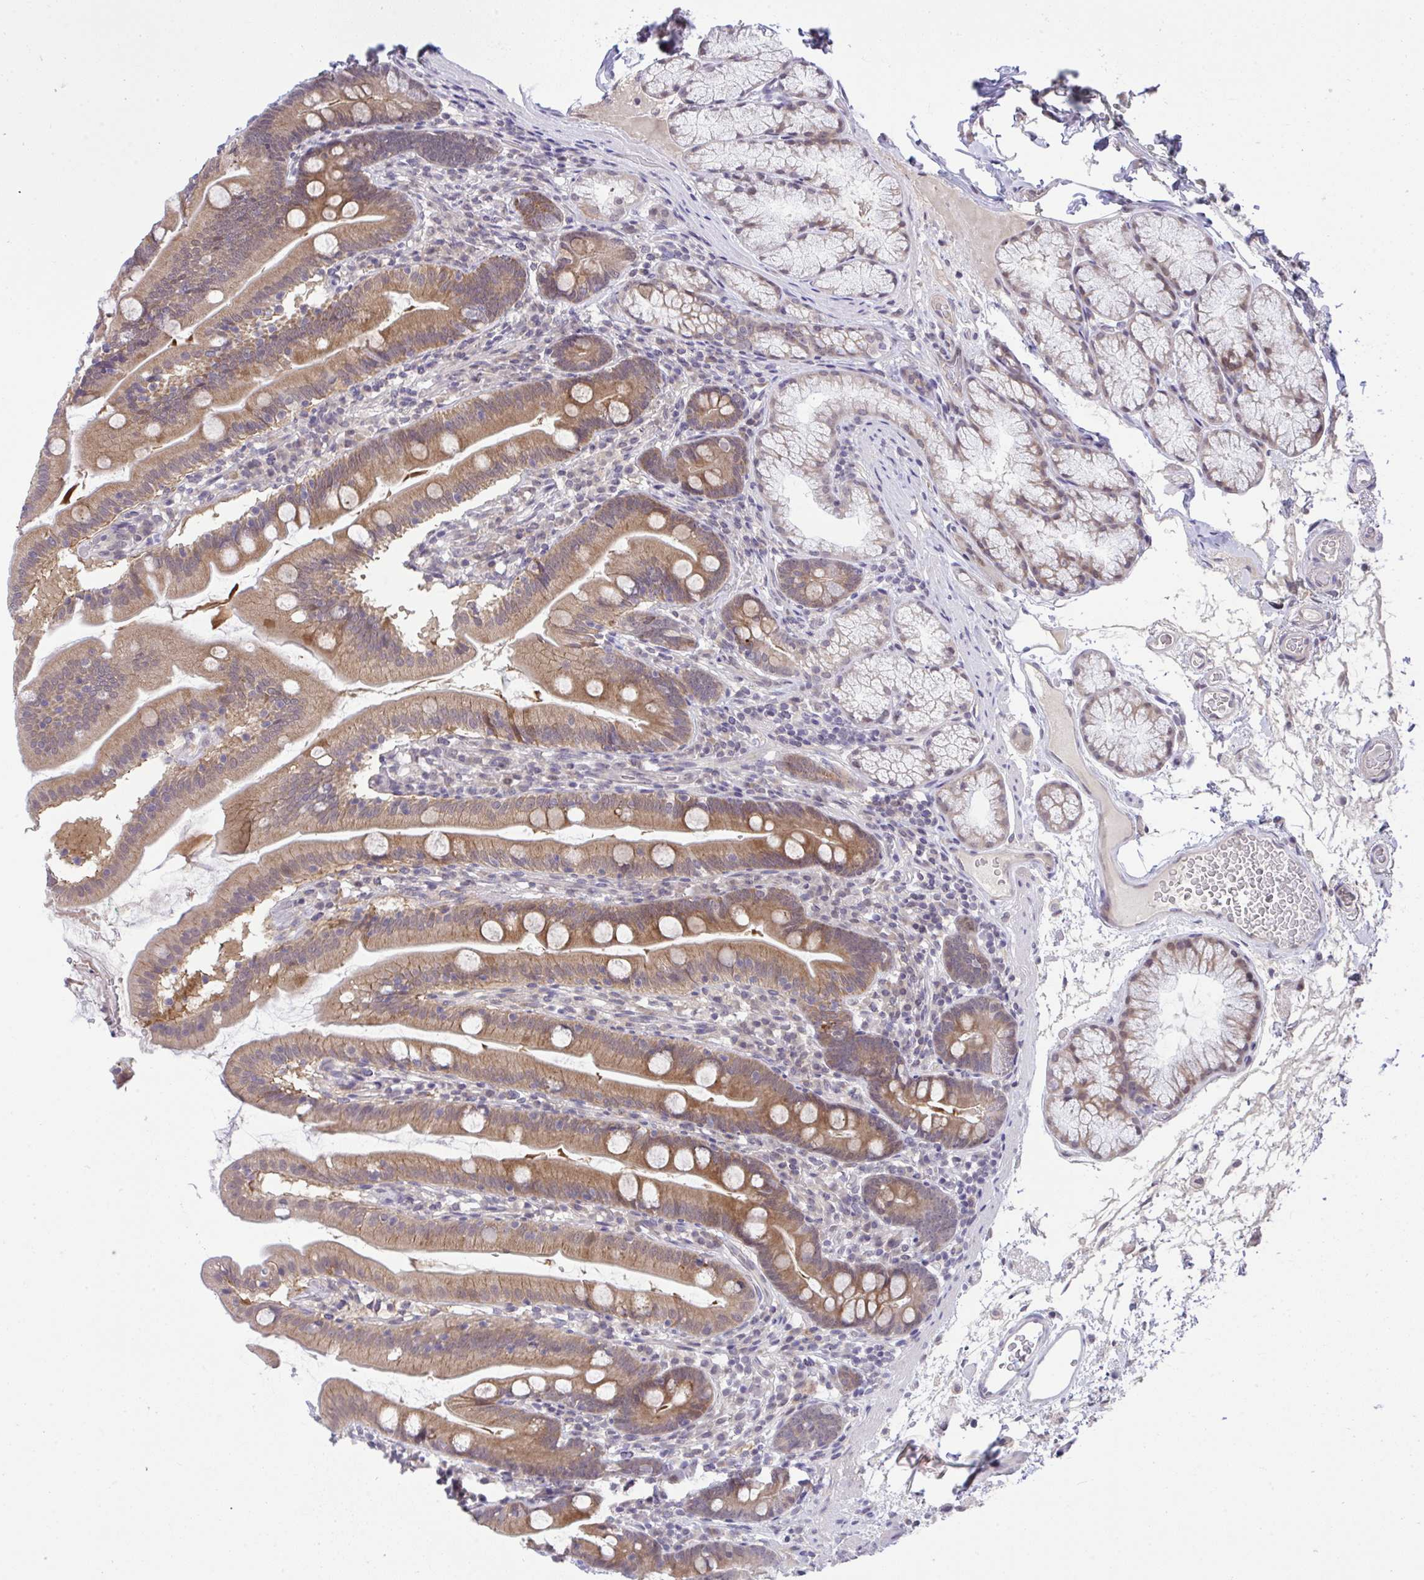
{"staining": {"intensity": "moderate", "quantity": ">75%", "location": "cytoplasmic/membranous"}, "tissue": "duodenum", "cell_type": "Glandular cells", "image_type": "normal", "snomed": [{"axis": "morphology", "description": "Normal tissue, NOS"}, {"axis": "topography", "description": "Duodenum"}], "caption": "This is an image of immunohistochemistry staining of unremarkable duodenum, which shows moderate staining in the cytoplasmic/membranous of glandular cells.", "gene": "C9orf64", "patient": {"sex": "female", "age": 67}}